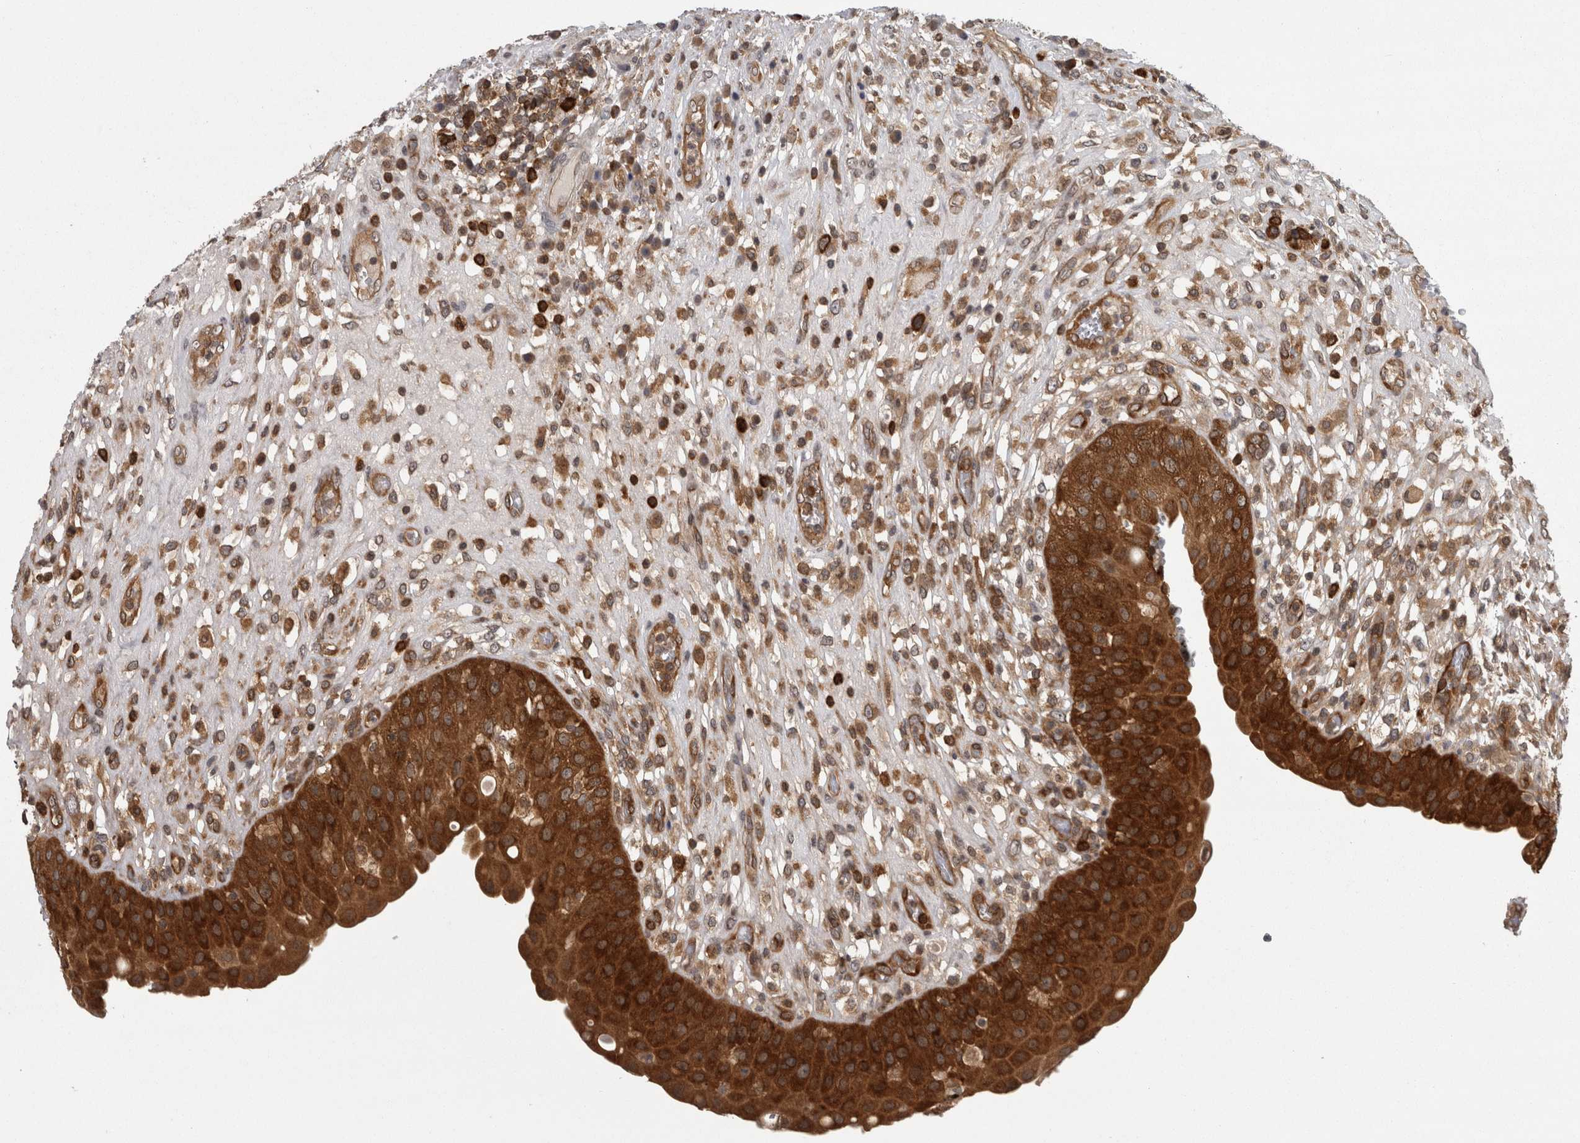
{"staining": {"intensity": "strong", "quantity": ">75%", "location": "cytoplasmic/membranous"}, "tissue": "urinary bladder", "cell_type": "Urothelial cells", "image_type": "normal", "snomed": [{"axis": "morphology", "description": "Normal tissue, NOS"}, {"axis": "topography", "description": "Urinary bladder"}], "caption": "Immunohistochemistry (IHC) histopathology image of unremarkable human urinary bladder stained for a protein (brown), which displays high levels of strong cytoplasmic/membranous staining in approximately >75% of urothelial cells.", "gene": "CACYBP", "patient": {"sex": "female", "age": 62}}